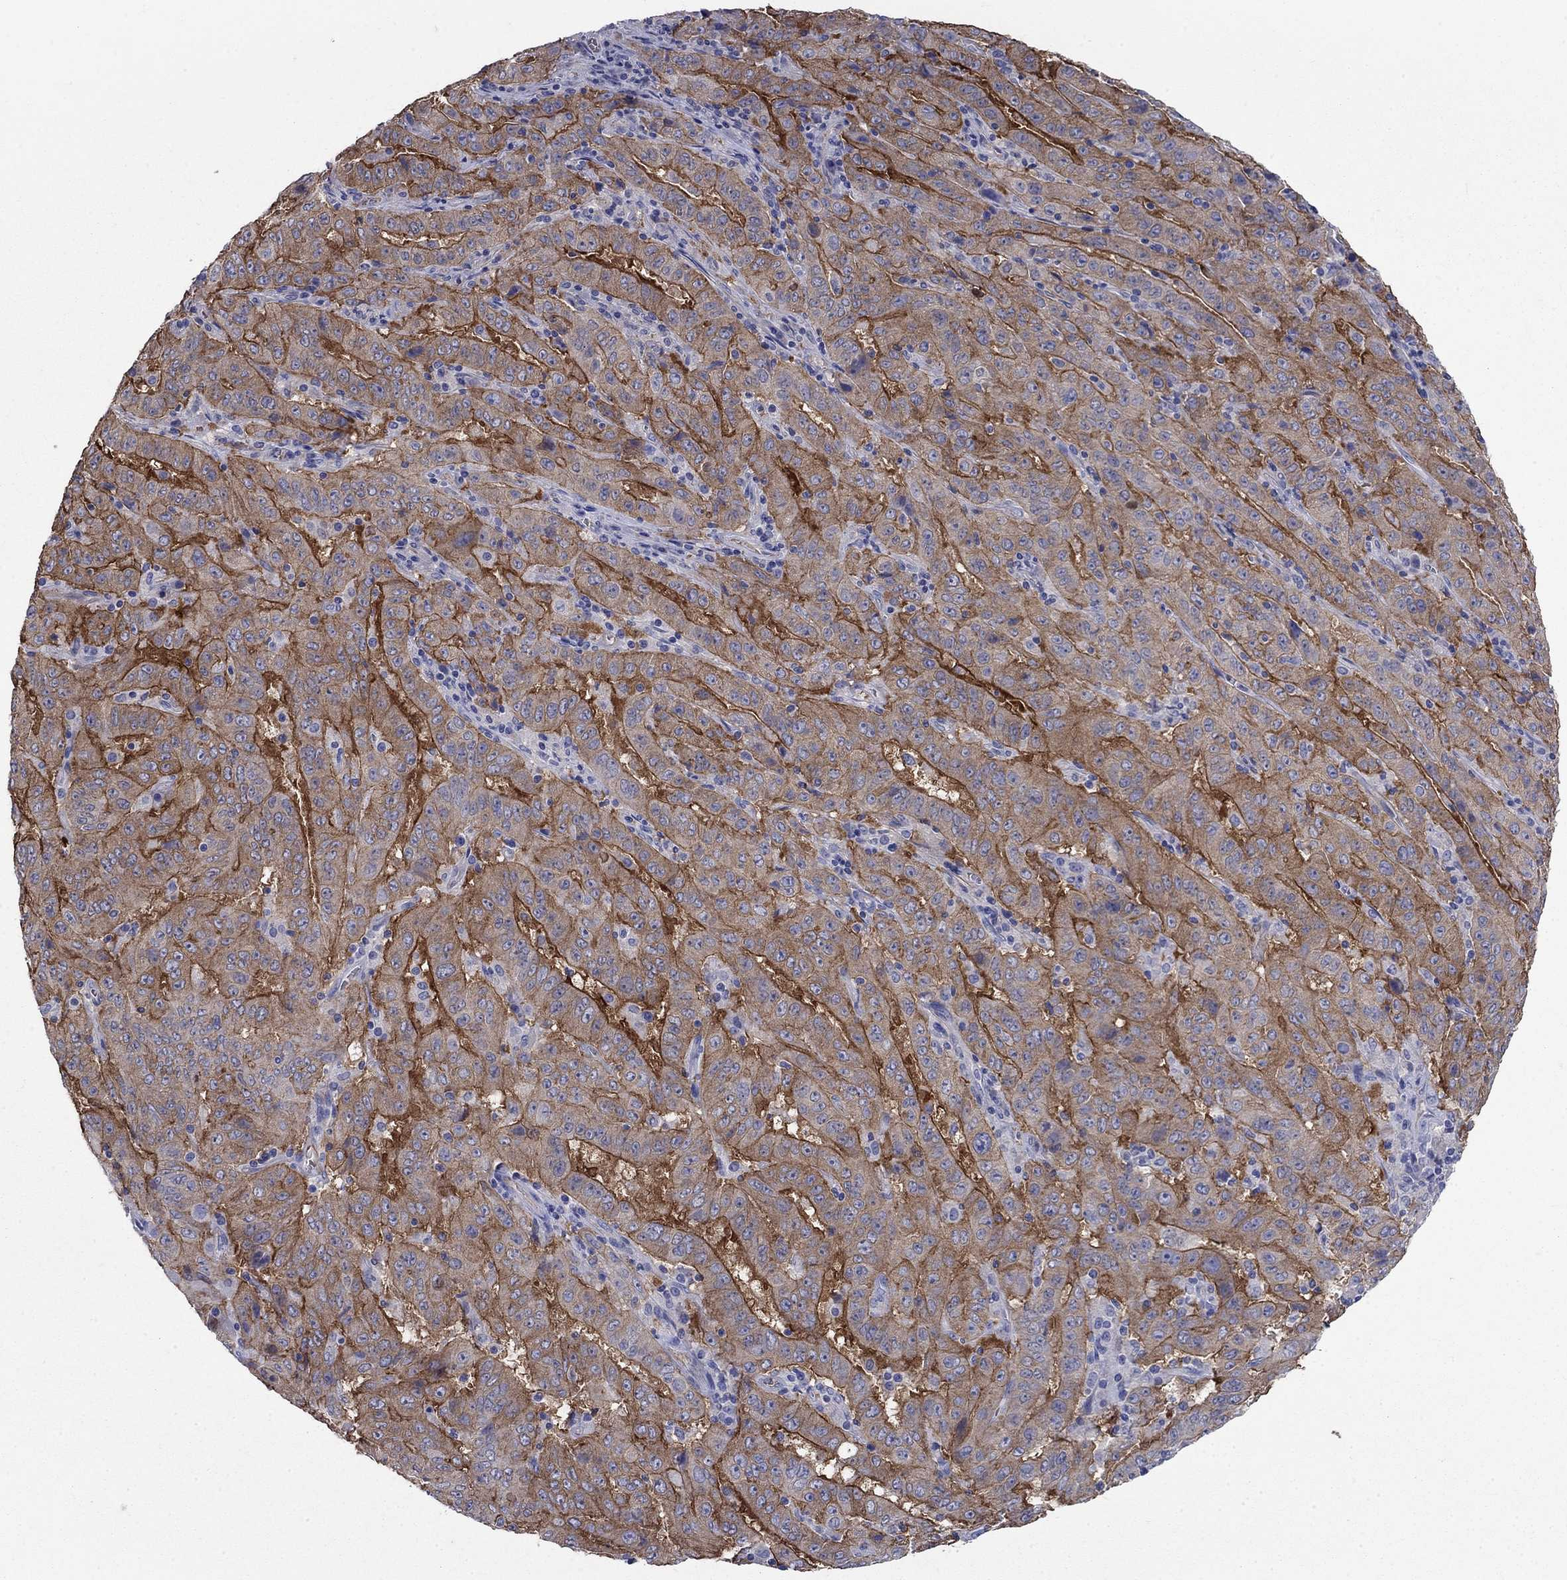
{"staining": {"intensity": "strong", "quantity": "25%-75%", "location": "cytoplasmic/membranous"}, "tissue": "pancreatic cancer", "cell_type": "Tumor cells", "image_type": "cancer", "snomed": [{"axis": "morphology", "description": "Adenocarcinoma, NOS"}, {"axis": "topography", "description": "Pancreas"}], "caption": "Protein expression analysis of human adenocarcinoma (pancreatic) reveals strong cytoplasmic/membranous positivity in about 25%-75% of tumor cells. Using DAB (3,3'-diaminobenzidine) (brown) and hematoxylin (blue) stains, captured at high magnification using brightfield microscopy.", "gene": "FLNC", "patient": {"sex": "male", "age": 63}}